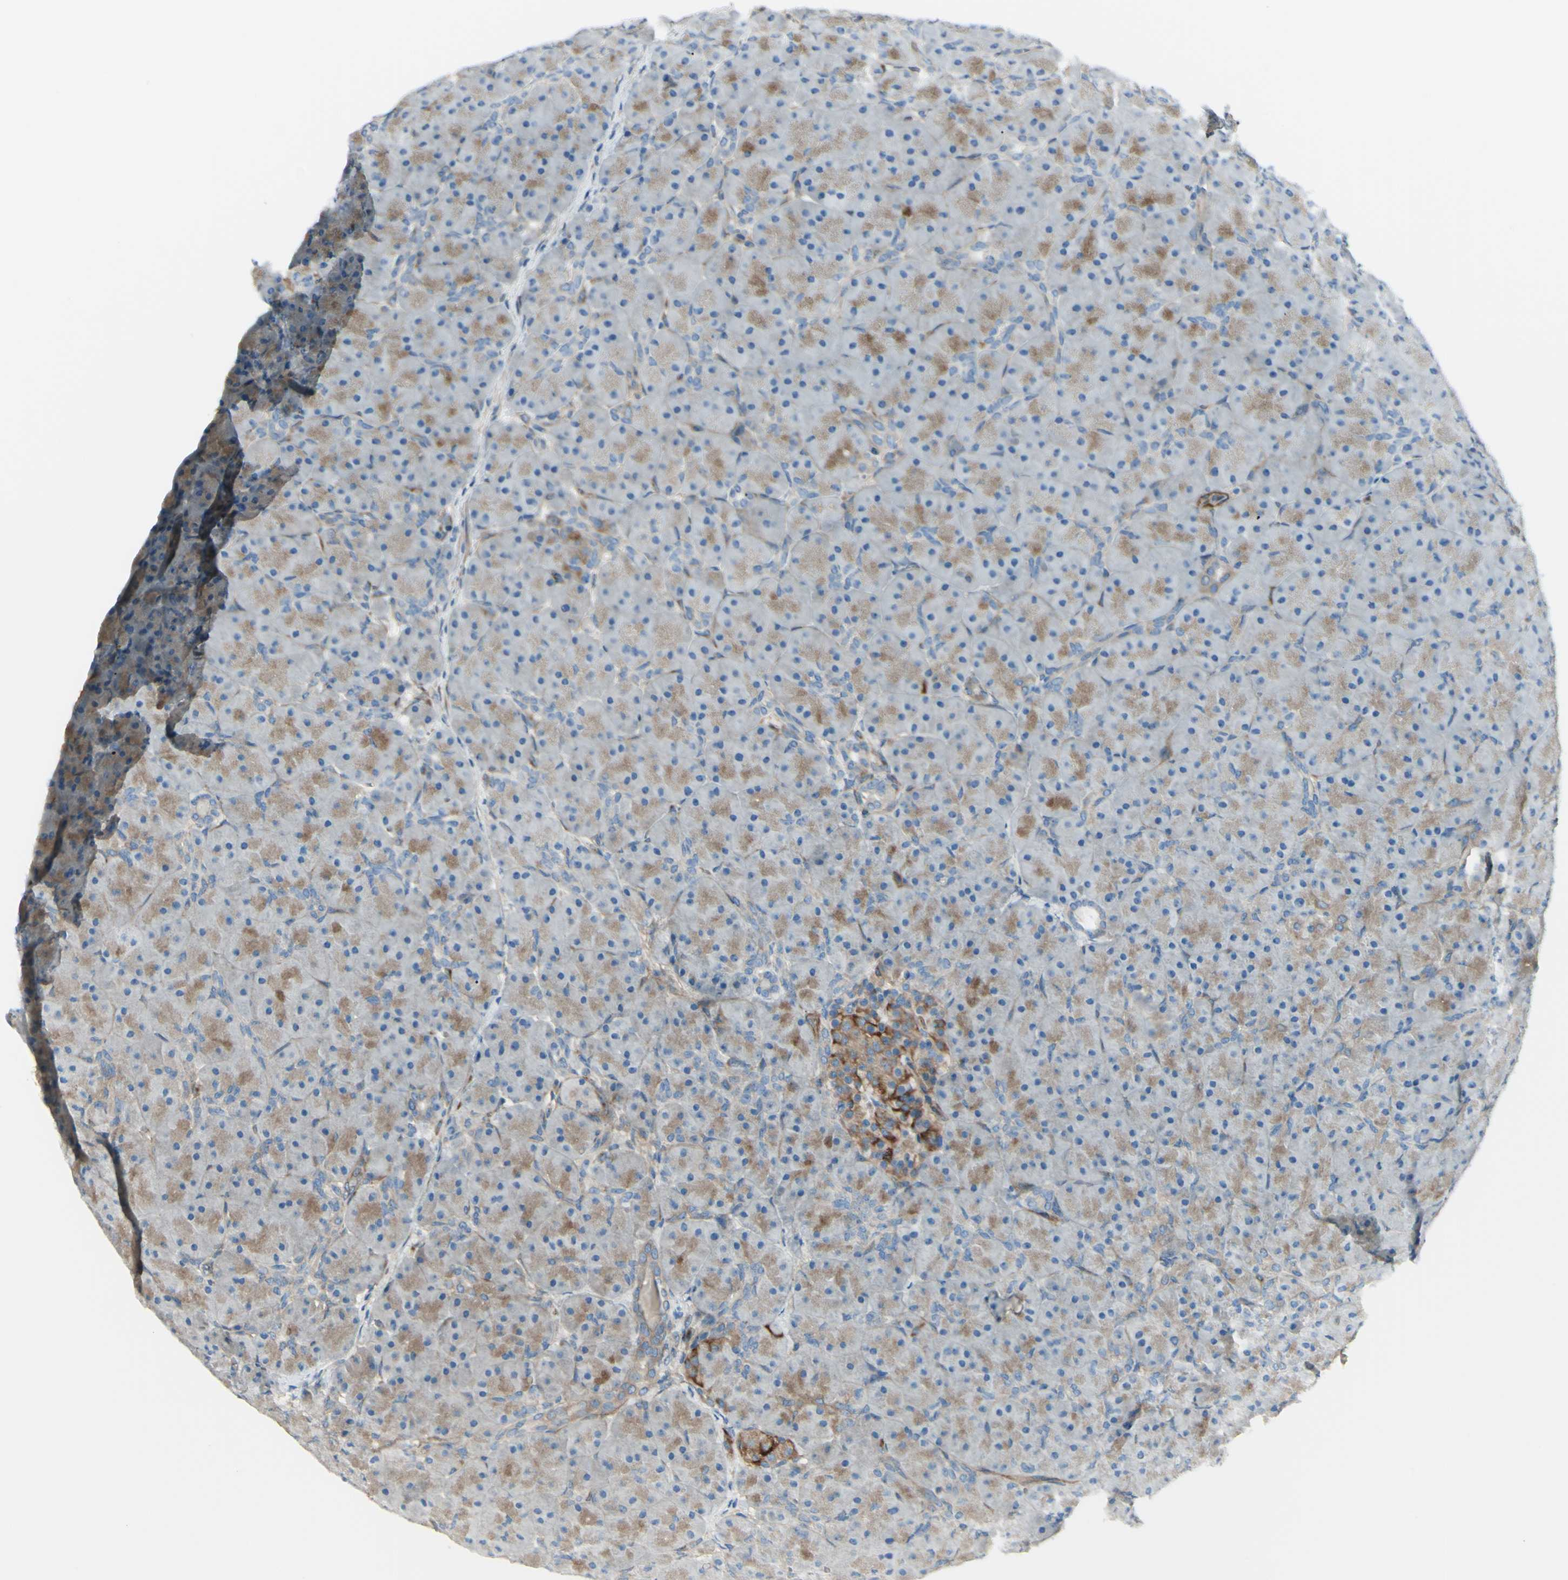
{"staining": {"intensity": "weak", "quantity": ">75%", "location": "cytoplasmic/membranous"}, "tissue": "pancreas", "cell_type": "Exocrine glandular cells", "image_type": "normal", "snomed": [{"axis": "morphology", "description": "Normal tissue, NOS"}, {"axis": "topography", "description": "Pancreas"}], "caption": "Human pancreas stained for a protein (brown) displays weak cytoplasmic/membranous positive expression in approximately >75% of exocrine glandular cells.", "gene": "PCDHGA10", "patient": {"sex": "male", "age": 66}}